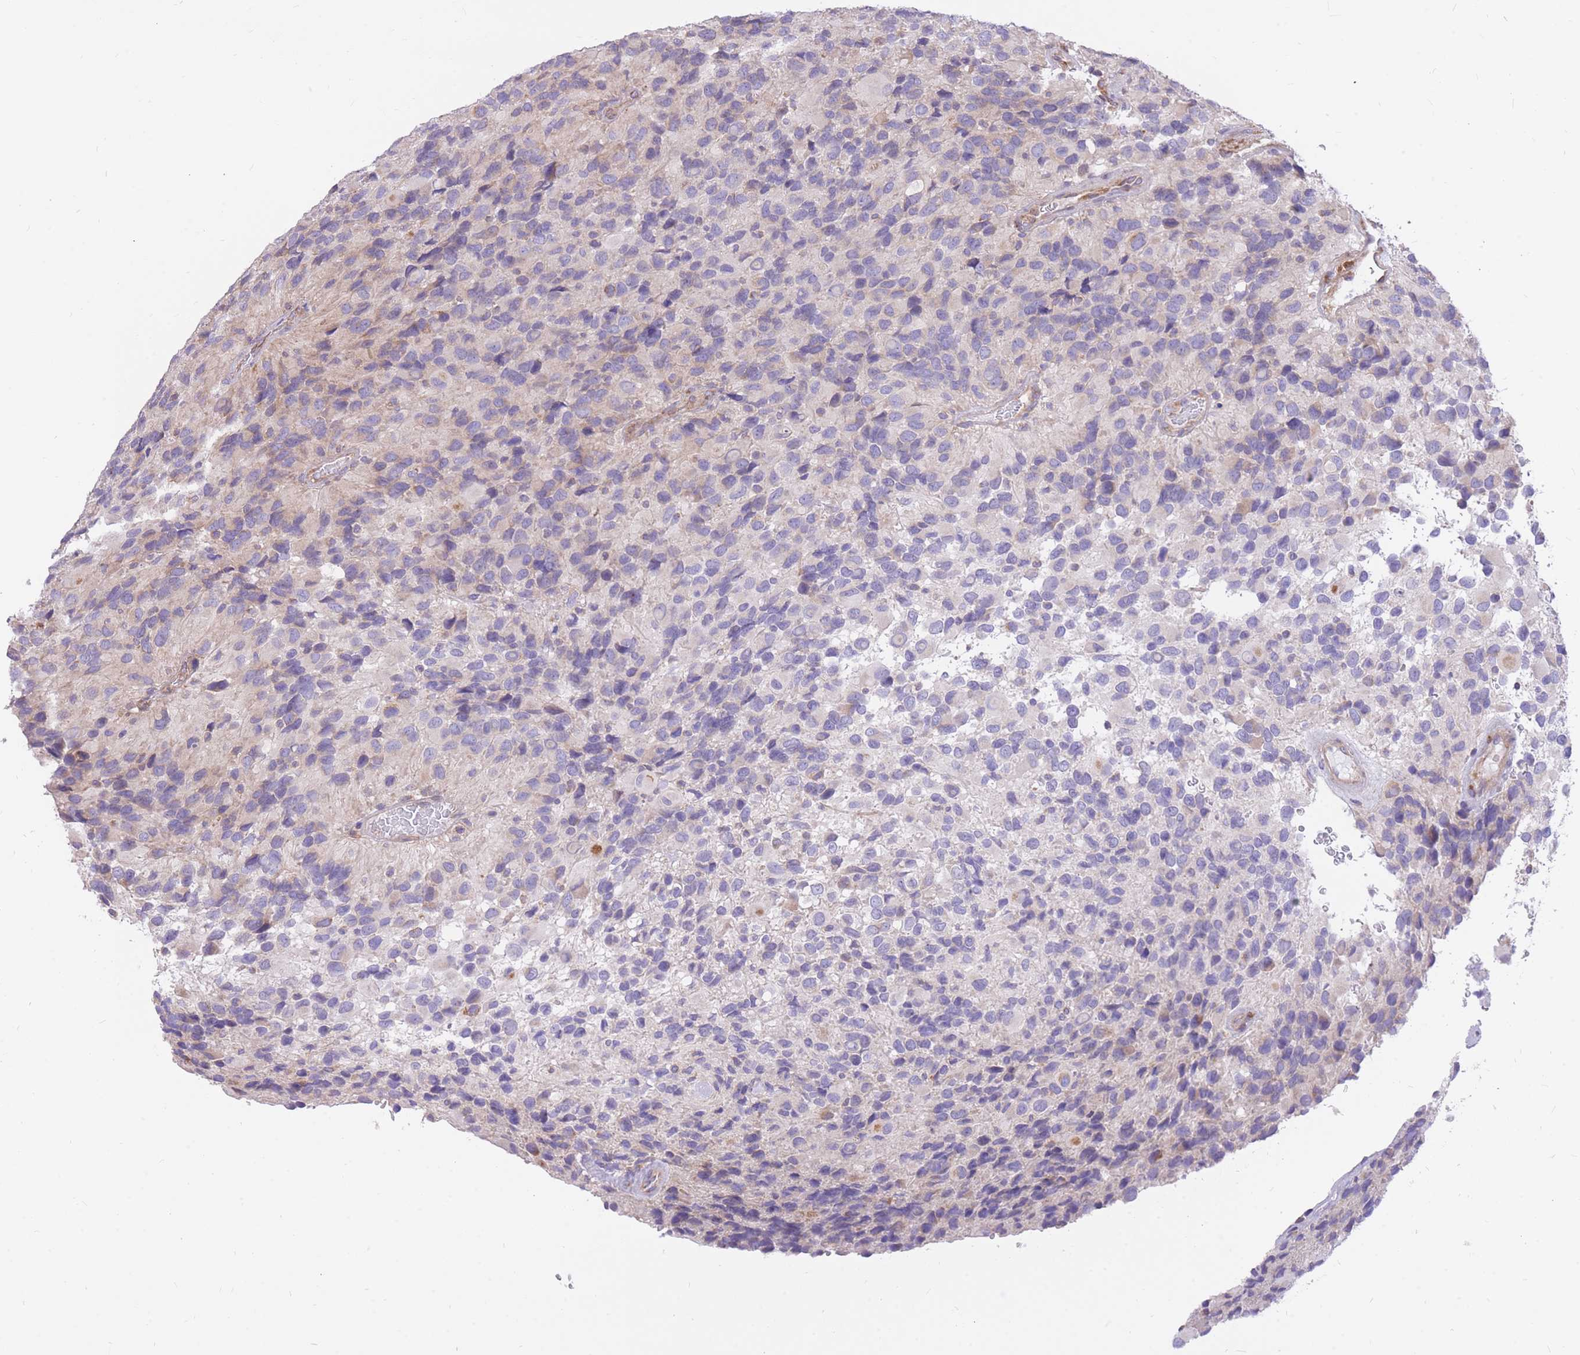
{"staining": {"intensity": "negative", "quantity": "none", "location": "none"}, "tissue": "glioma", "cell_type": "Tumor cells", "image_type": "cancer", "snomed": [{"axis": "morphology", "description": "Glioma, malignant, High grade"}, {"axis": "topography", "description": "Brain"}], "caption": "A micrograph of glioma stained for a protein demonstrates no brown staining in tumor cells. (Stains: DAB (3,3'-diaminobenzidine) IHC with hematoxylin counter stain, Microscopy: brightfield microscopy at high magnification).", "gene": "GBP7", "patient": {"sex": "male", "age": 77}}